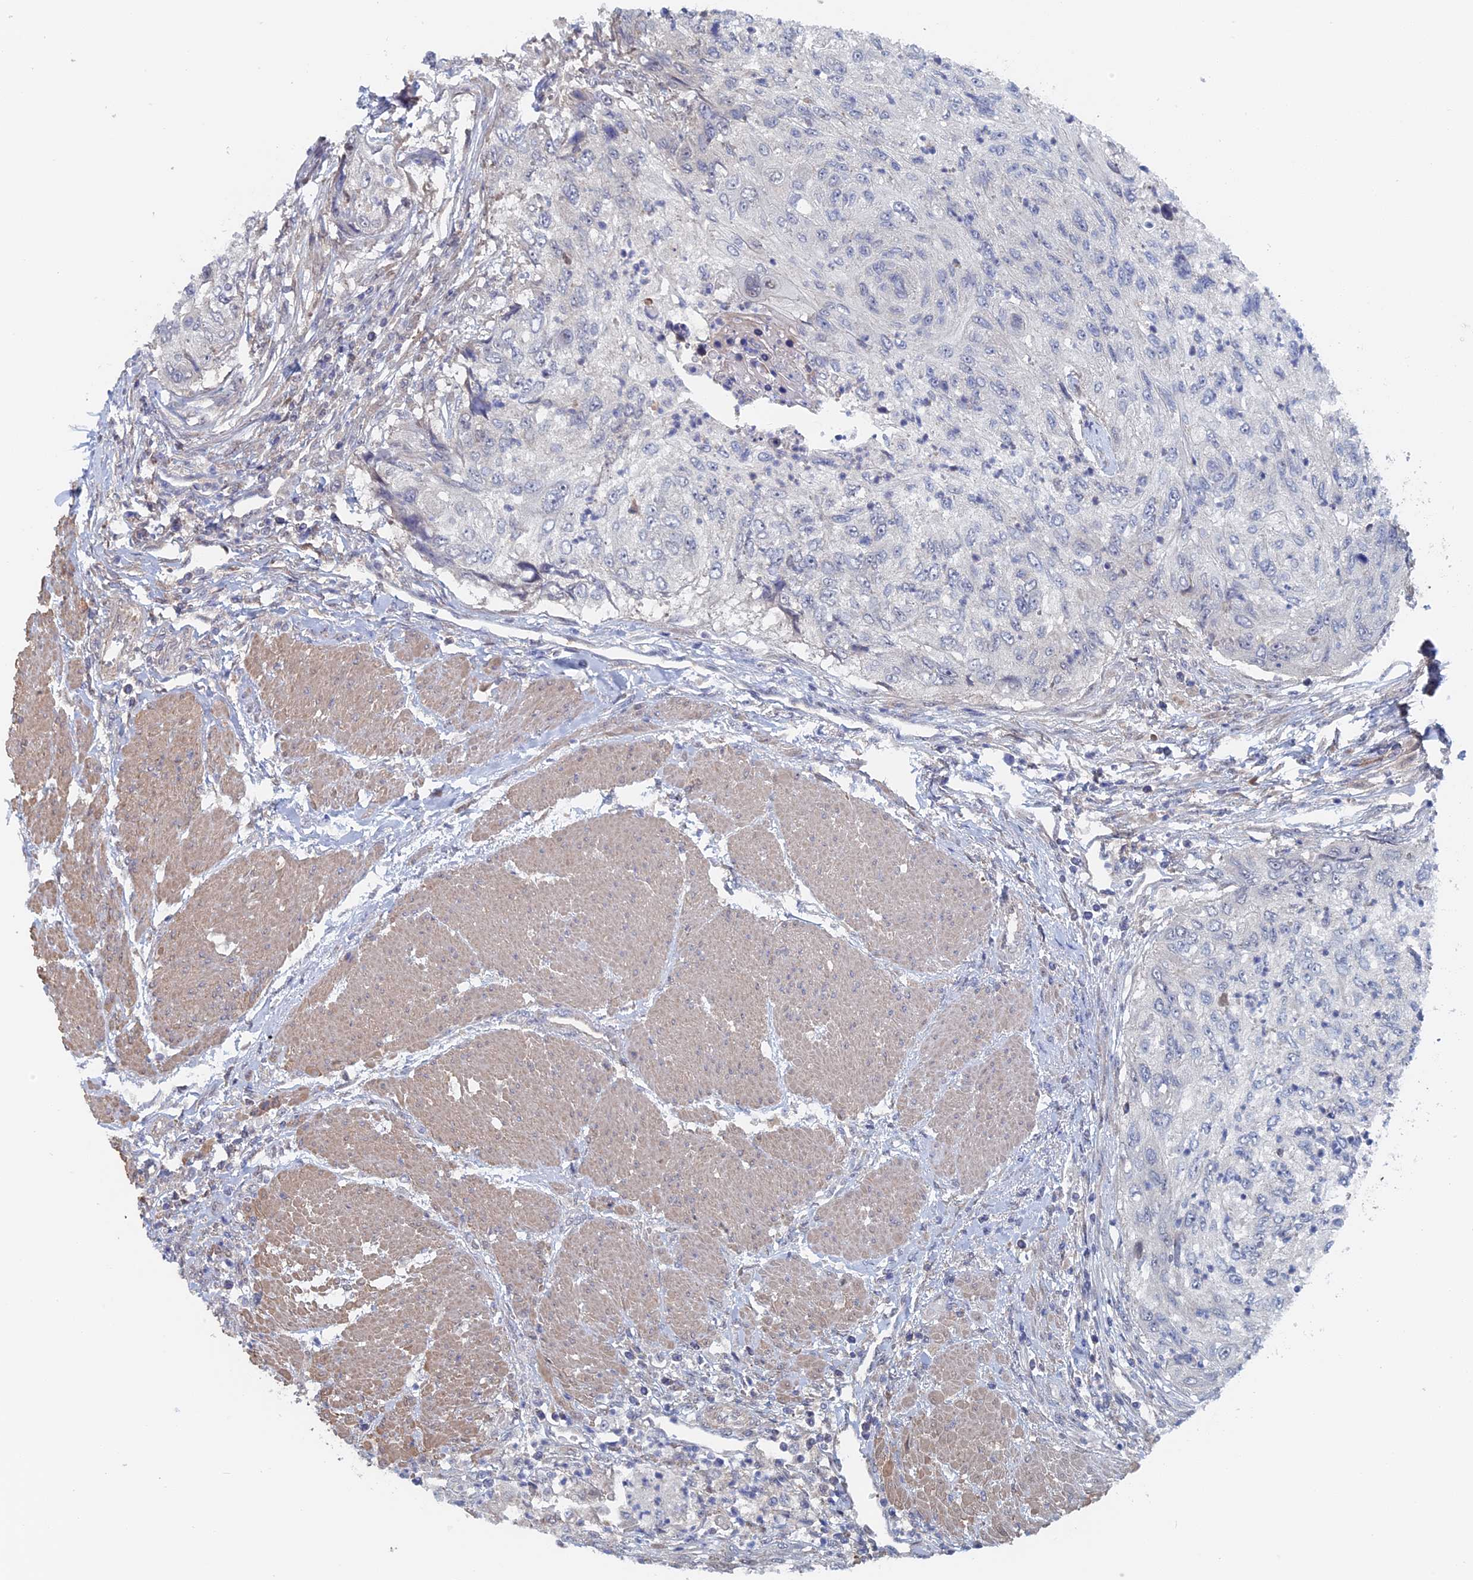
{"staining": {"intensity": "negative", "quantity": "none", "location": "none"}, "tissue": "urothelial cancer", "cell_type": "Tumor cells", "image_type": "cancer", "snomed": [{"axis": "morphology", "description": "Urothelial carcinoma, High grade"}, {"axis": "topography", "description": "Urinary bladder"}], "caption": "High-grade urothelial carcinoma was stained to show a protein in brown. There is no significant staining in tumor cells.", "gene": "ELOVL6", "patient": {"sex": "female", "age": 60}}